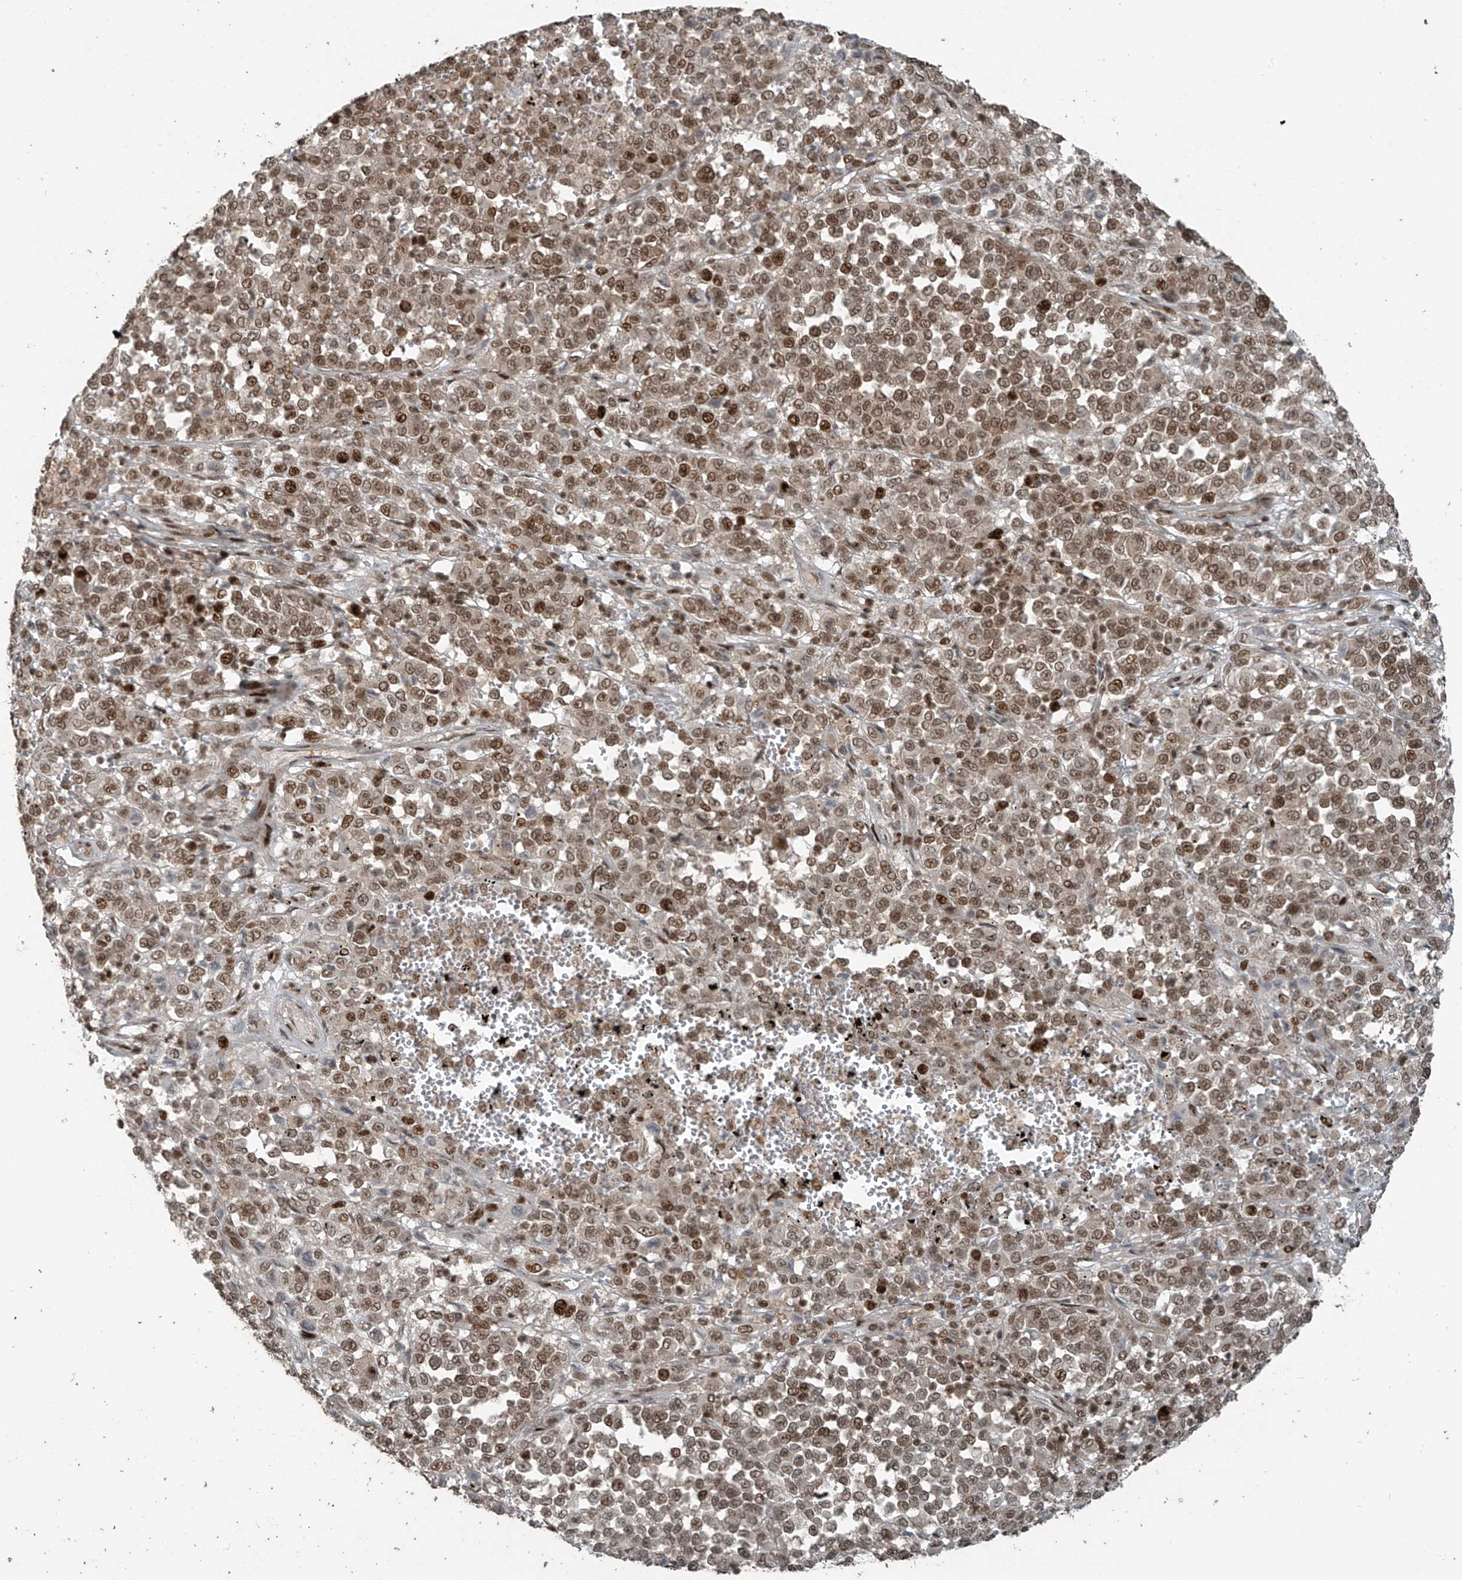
{"staining": {"intensity": "moderate", "quantity": ">75%", "location": "cytoplasmic/membranous,nuclear"}, "tissue": "melanoma", "cell_type": "Tumor cells", "image_type": "cancer", "snomed": [{"axis": "morphology", "description": "Malignant melanoma, Metastatic site"}, {"axis": "topography", "description": "Pancreas"}], "caption": "Tumor cells display moderate cytoplasmic/membranous and nuclear positivity in about >75% of cells in malignant melanoma (metastatic site).", "gene": "PCNP", "patient": {"sex": "female", "age": 30}}